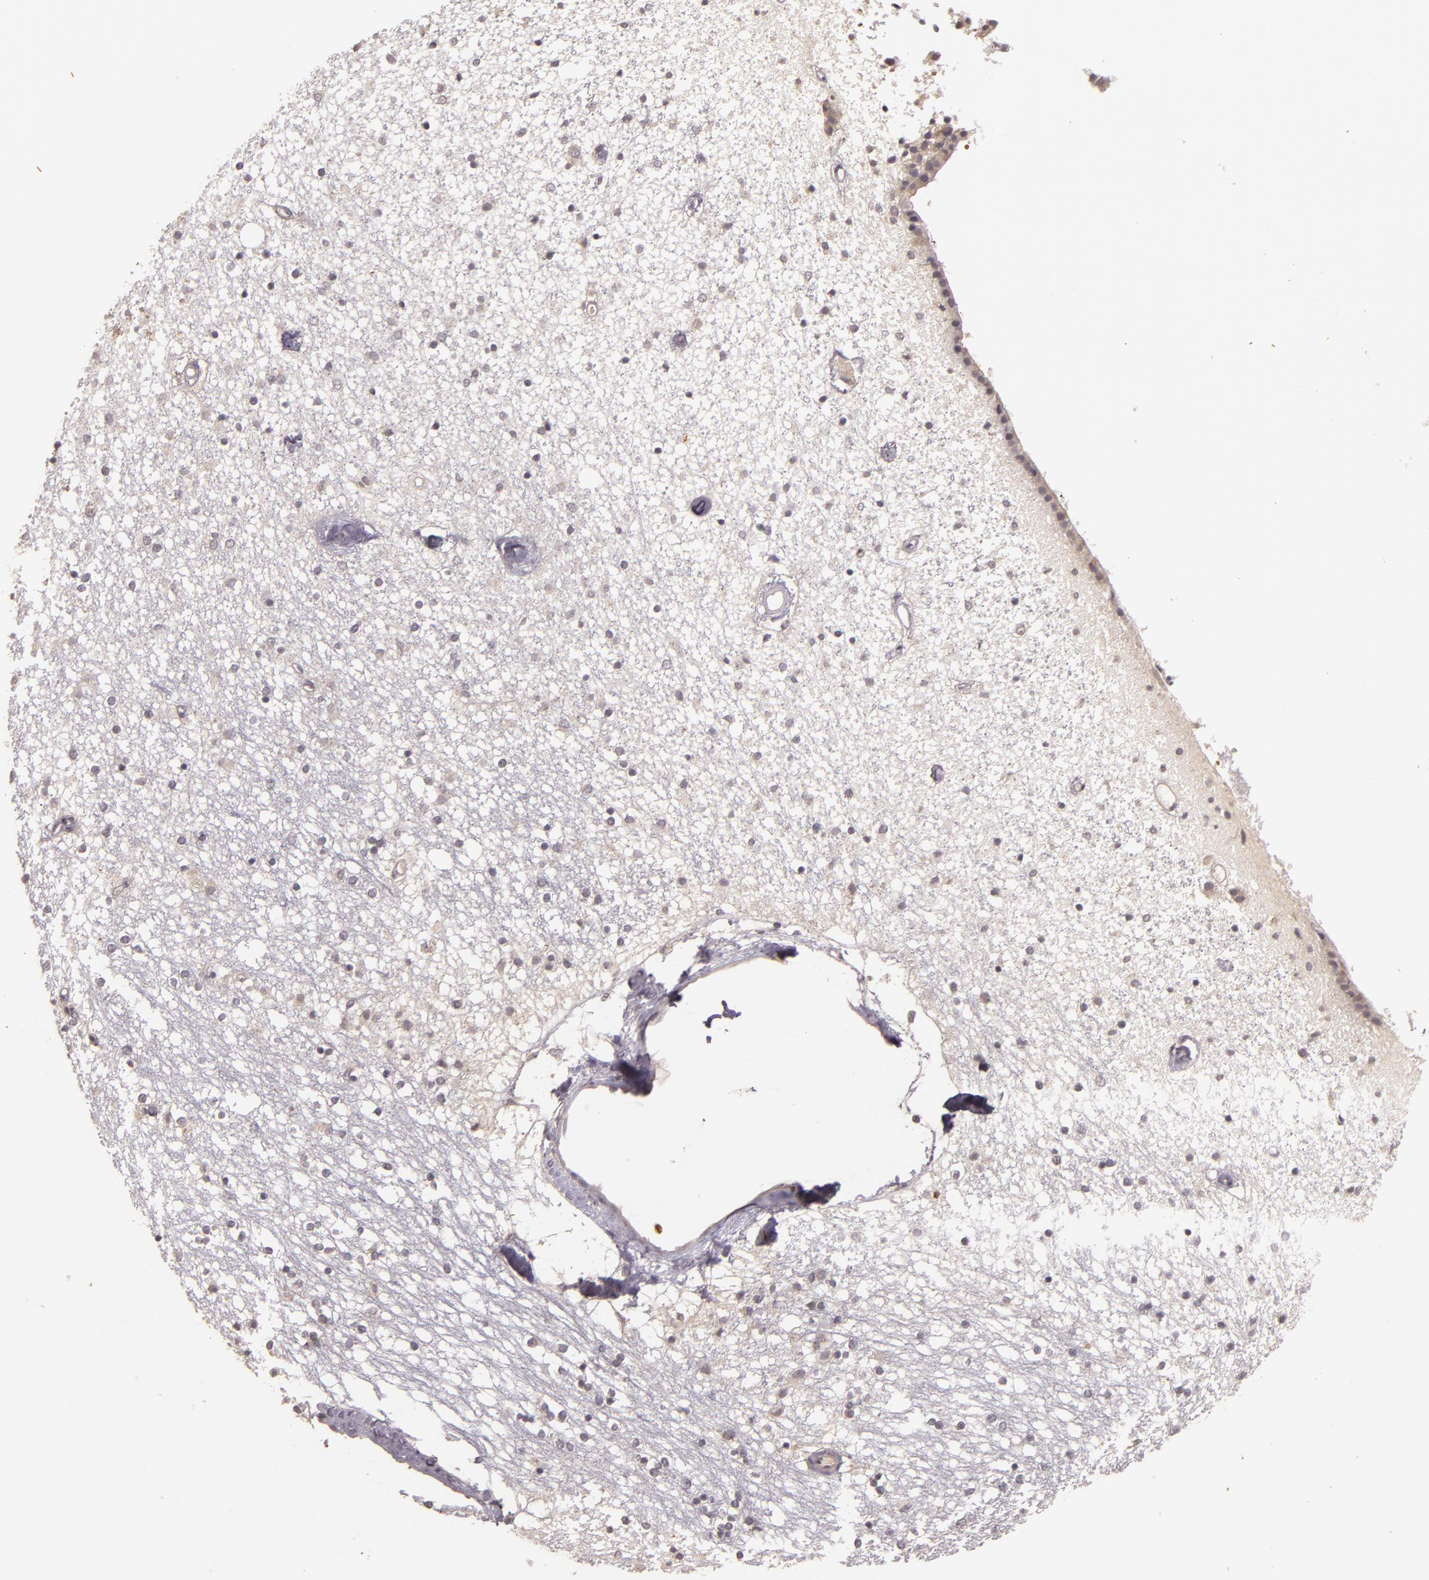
{"staining": {"intensity": "negative", "quantity": "none", "location": "none"}, "tissue": "caudate", "cell_type": "Glial cells", "image_type": "normal", "snomed": [{"axis": "morphology", "description": "Normal tissue, NOS"}, {"axis": "topography", "description": "Lateral ventricle wall"}], "caption": "Micrograph shows no protein positivity in glial cells of unremarkable caudate. (DAB immunohistochemistry (IHC), high magnification).", "gene": "TFF1", "patient": {"sex": "female", "age": 54}}